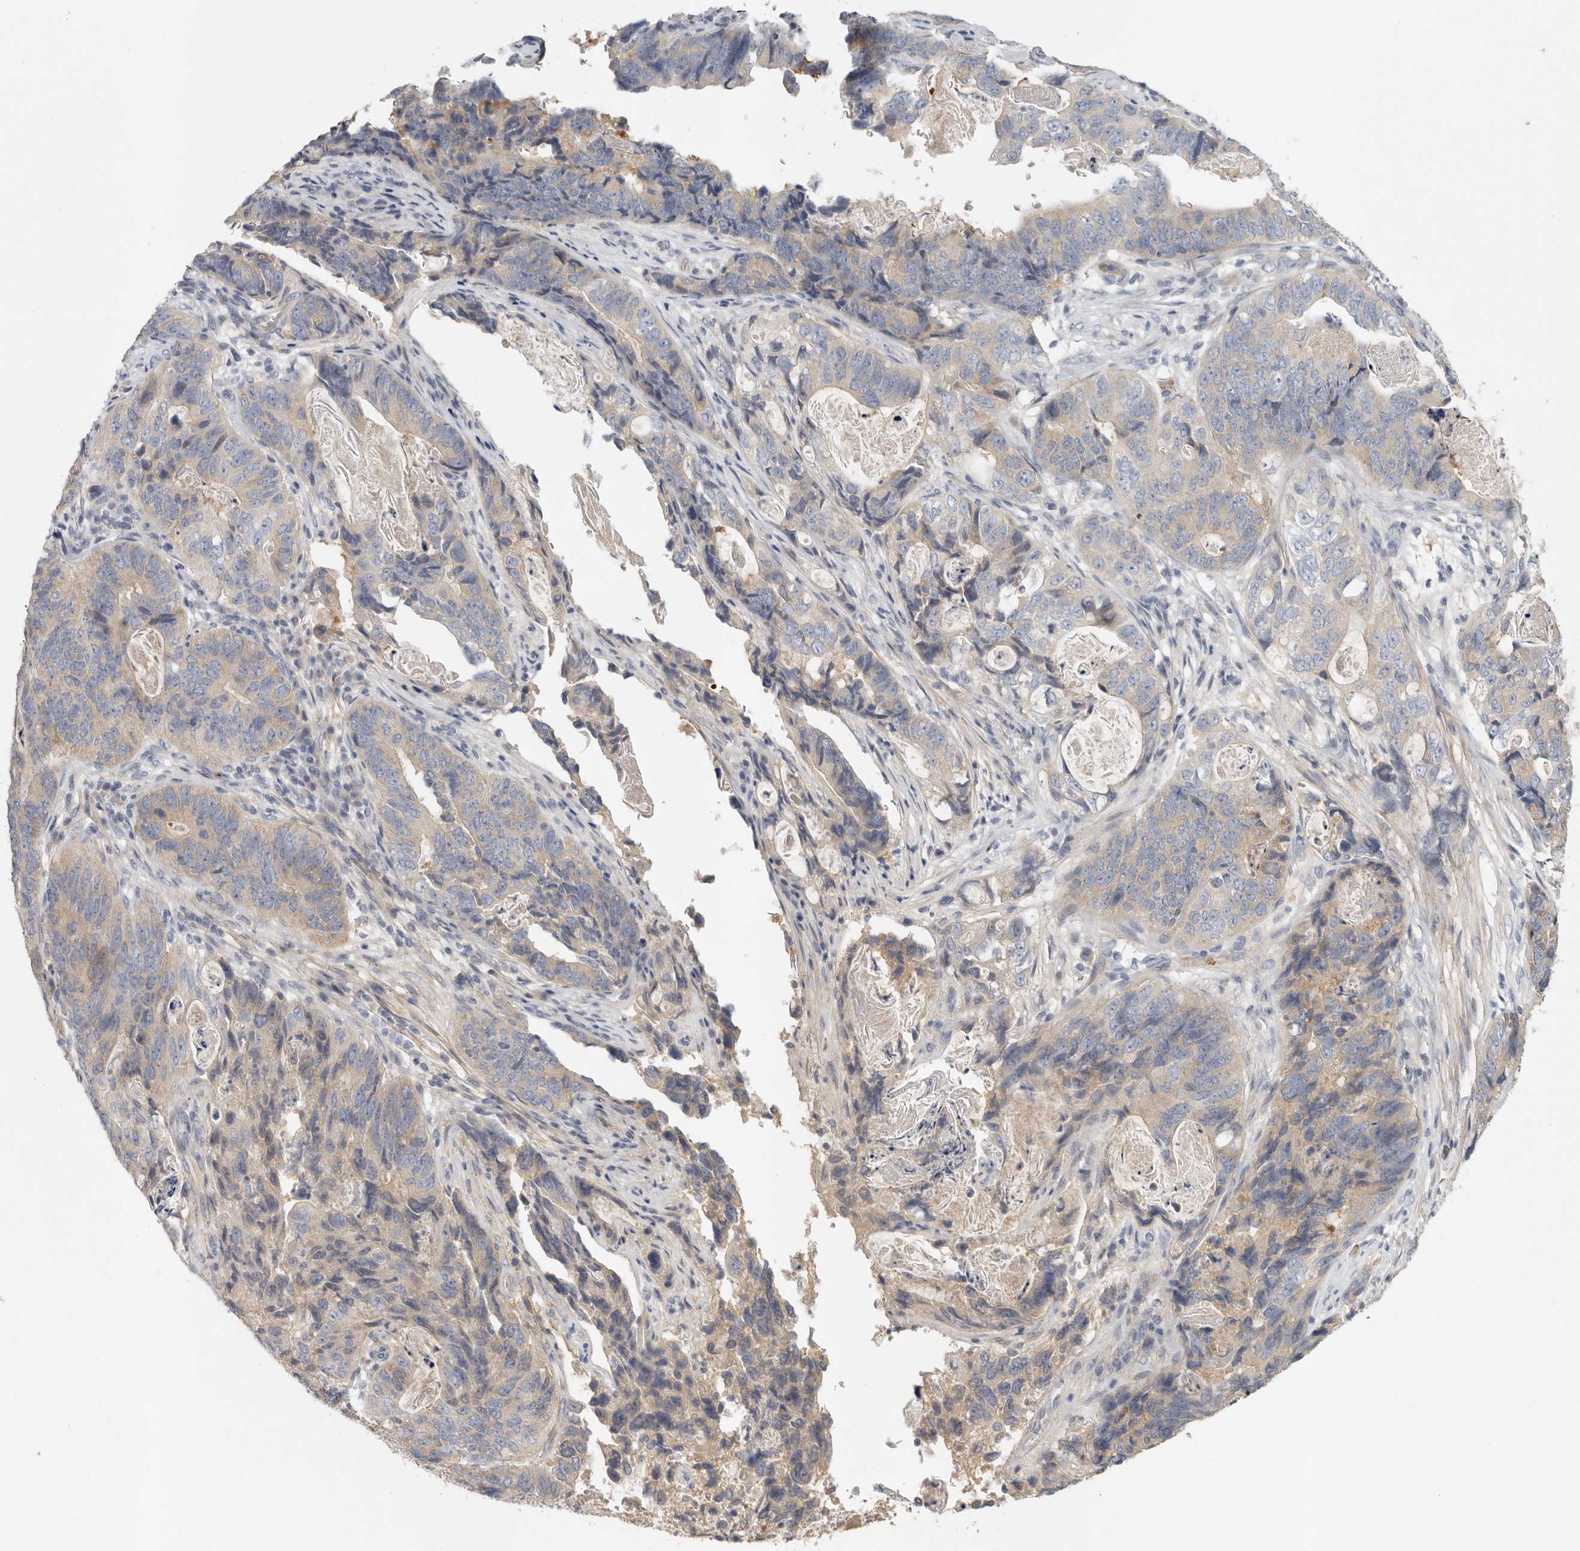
{"staining": {"intensity": "weak", "quantity": "<25%", "location": "cytoplasmic/membranous"}, "tissue": "stomach cancer", "cell_type": "Tumor cells", "image_type": "cancer", "snomed": [{"axis": "morphology", "description": "Normal tissue, NOS"}, {"axis": "morphology", "description": "Adenocarcinoma, NOS"}, {"axis": "topography", "description": "Stomach"}], "caption": "Protein analysis of stomach adenocarcinoma shows no significant positivity in tumor cells.", "gene": "CFAP298", "patient": {"sex": "female", "age": 89}}